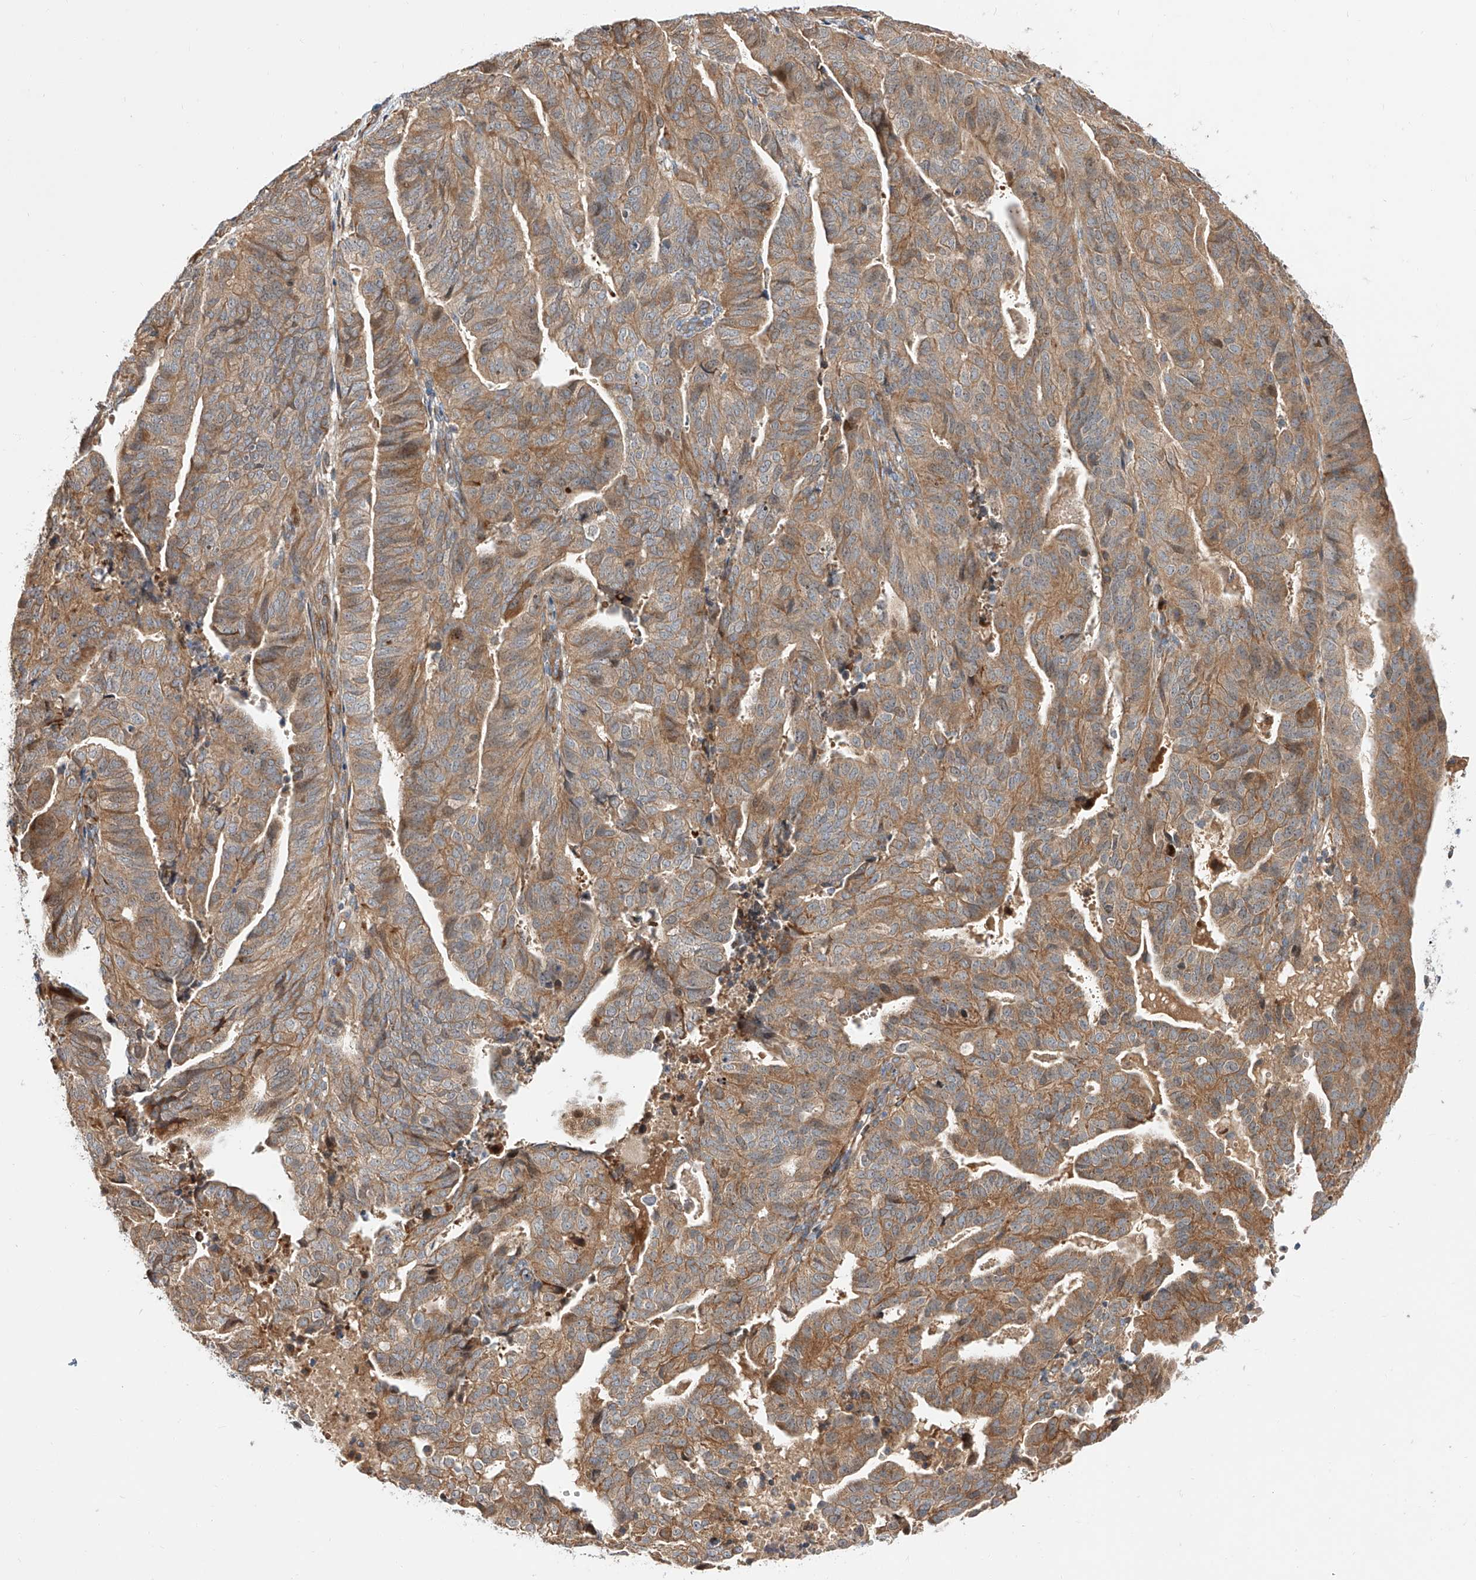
{"staining": {"intensity": "moderate", "quantity": "25%-75%", "location": "cytoplasmic/membranous"}, "tissue": "endometrial cancer", "cell_type": "Tumor cells", "image_type": "cancer", "snomed": [{"axis": "morphology", "description": "Adenocarcinoma, NOS"}, {"axis": "topography", "description": "Uterus"}], "caption": "A micrograph of endometrial adenocarcinoma stained for a protein displays moderate cytoplasmic/membranous brown staining in tumor cells.", "gene": "DIRAS3", "patient": {"sex": "female", "age": 77}}